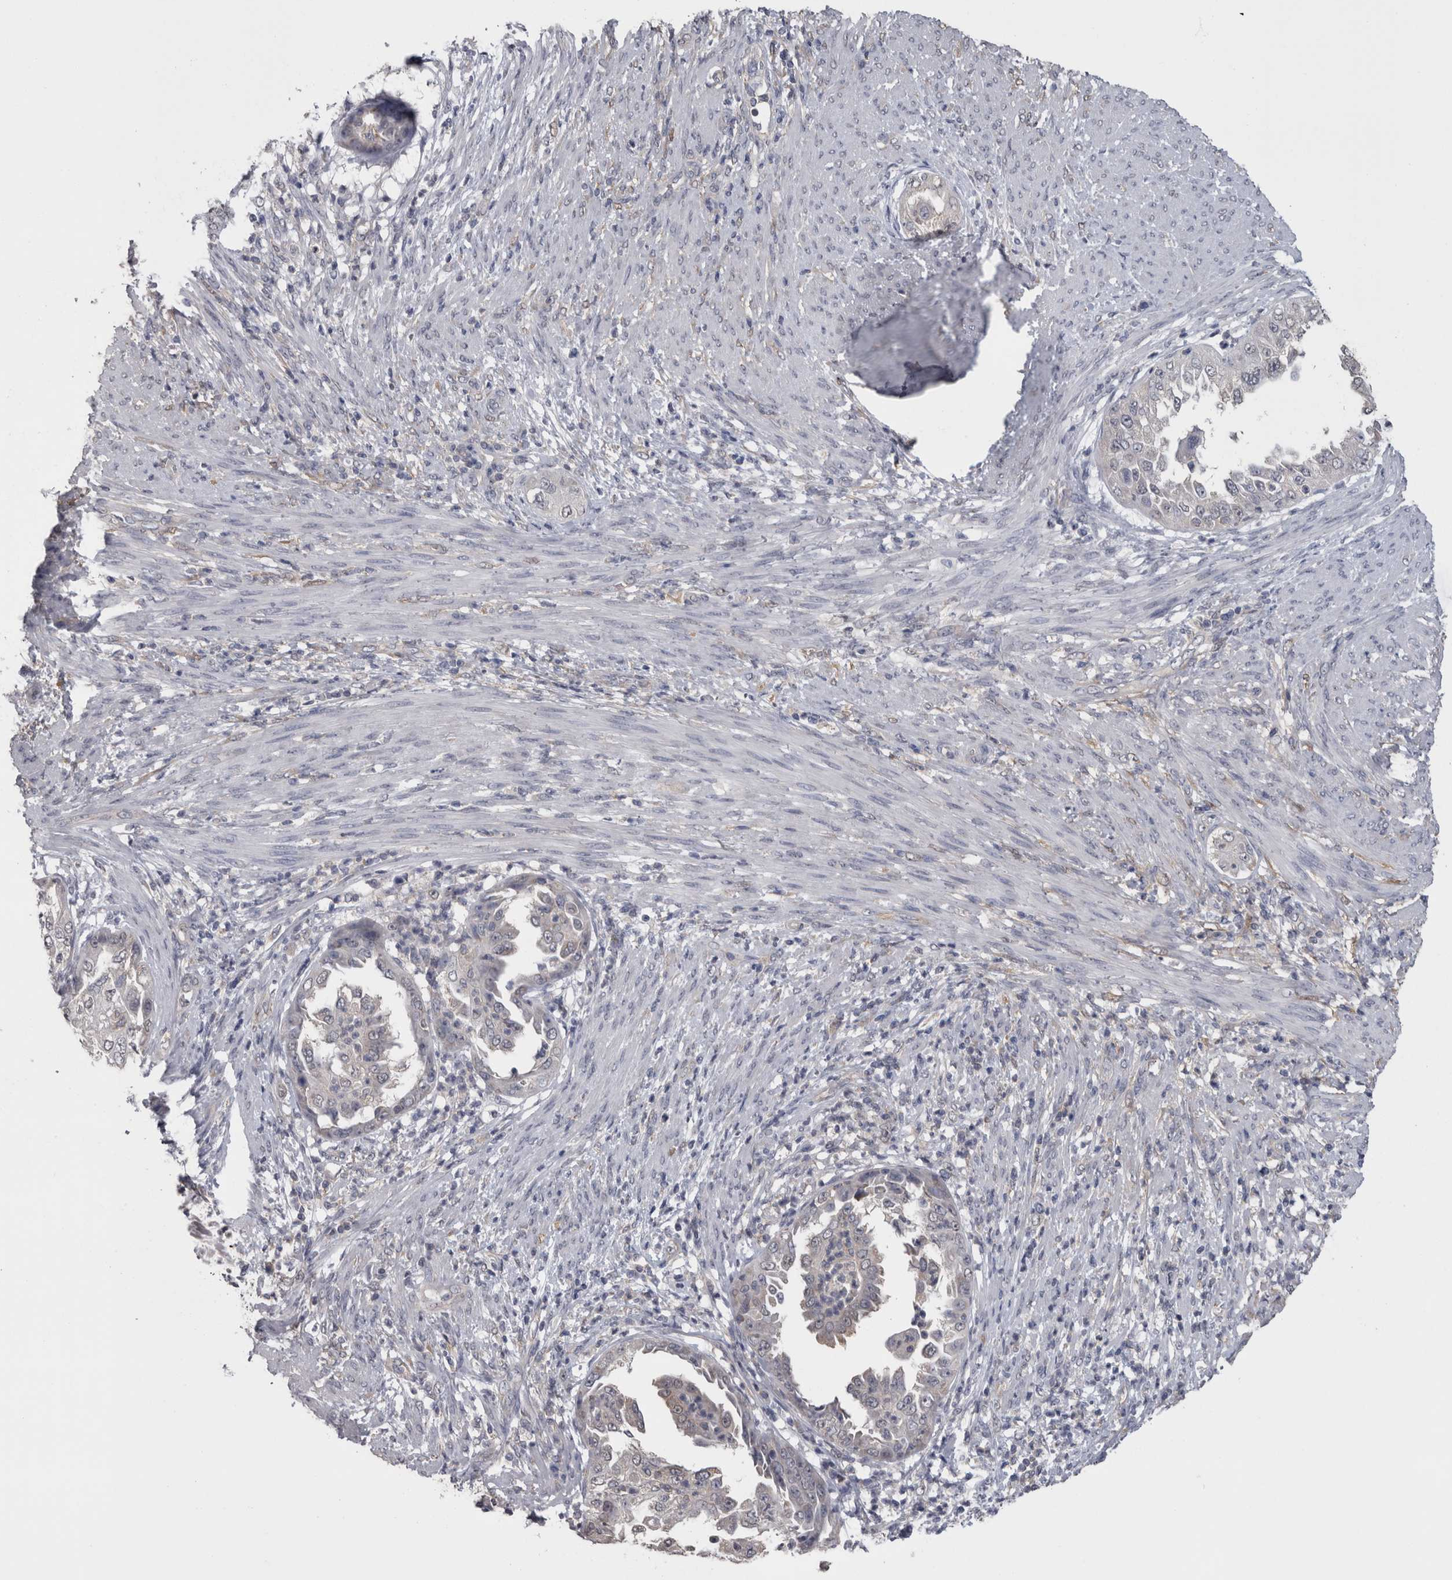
{"staining": {"intensity": "negative", "quantity": "none", "location": "none"}, "tissue": "endometrial cancer", "cell_type": "Tumor cells", "image_type": "cancer", "snomed": [{"axis": "morphology", "description": "Adenocarcinoma, NOS"}, {"axis": "topography", "description": "Endometrium"}], "caption": "This is an immunohistochemistry (IHC) image of endometrial adenocarcinoma. There is no positivity in tumor cells.", "gene": "DDX6", "patient": {"sex": "female", "age": 85}}